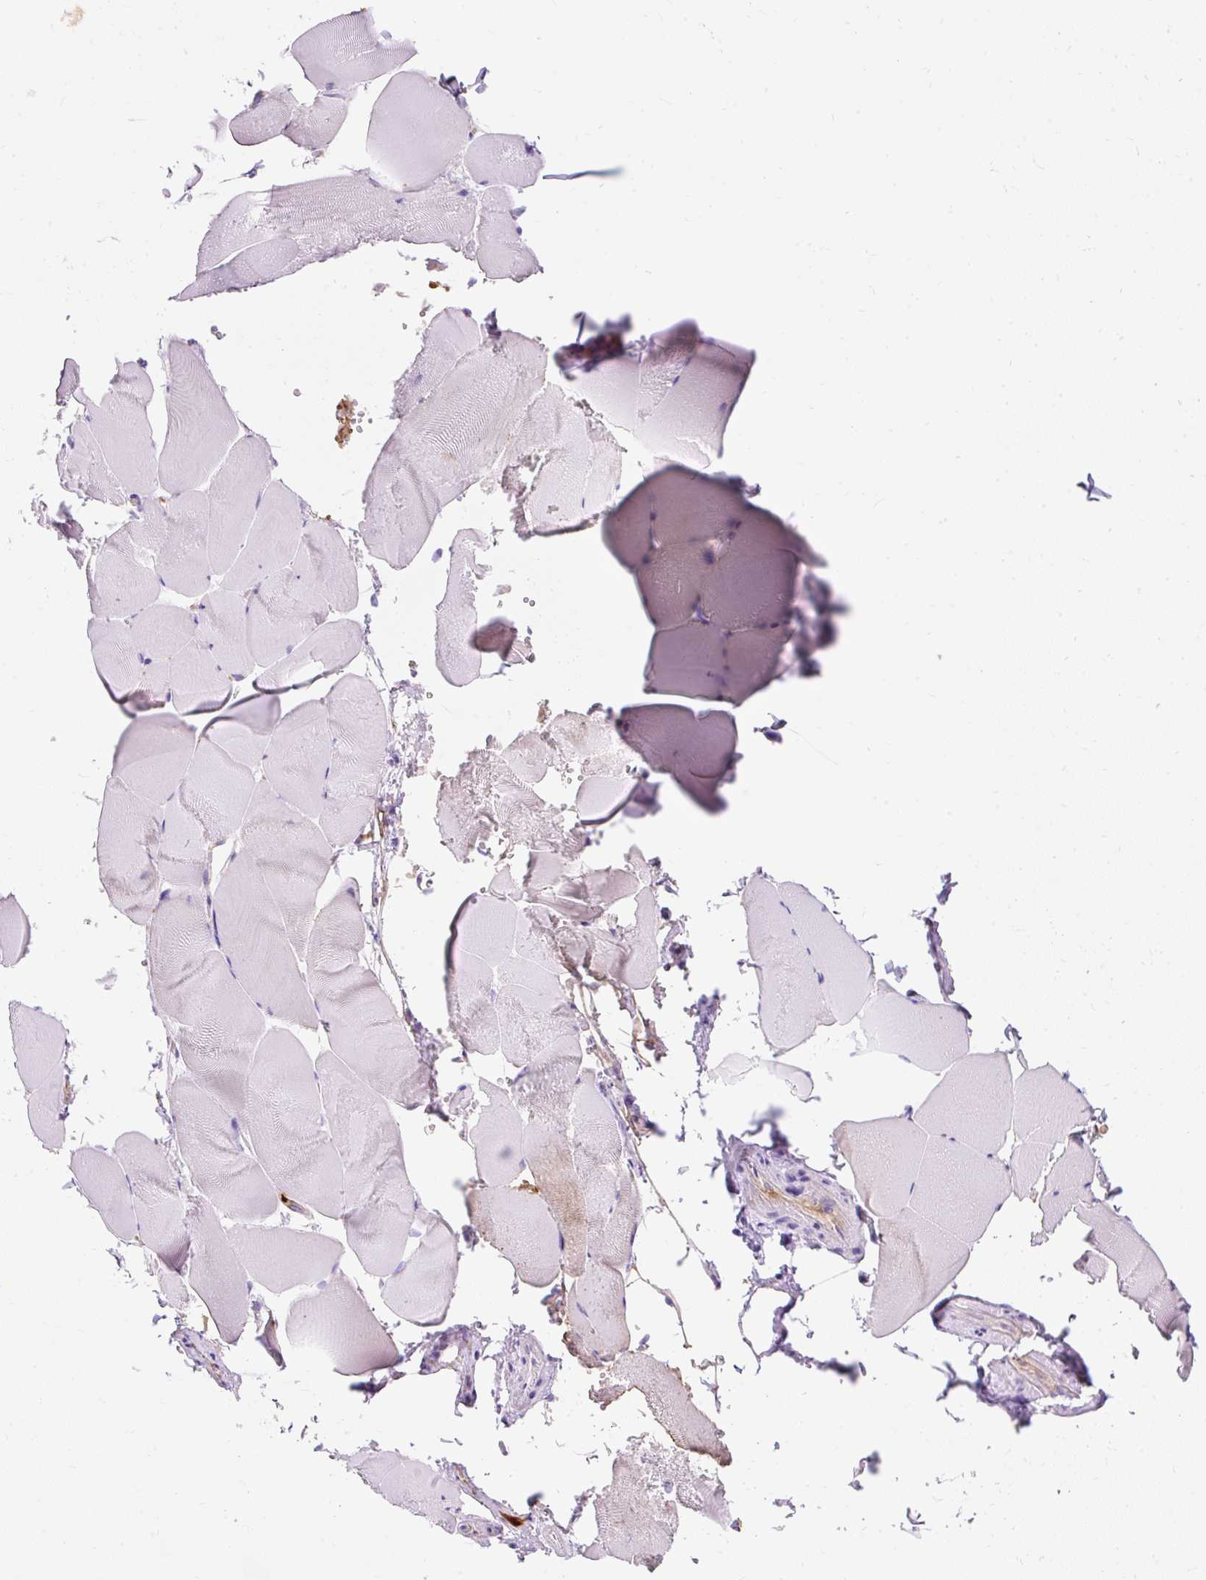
{"staining": {"intensity": "negative", "quantity": "none", "location": "none"}, "tissue": "skeletal muscle", "cell_type": "Myocytes", "image_type": "normal", "snomed": [{"axis": "morphology", "description": "Normal tissue, NOS"}, {"axis": "topography", "description": "Skeletal muscle"}], "caption": "IHC micrograph of unremarkable skeletal muscle stained for a protein (brown), which demonstrates no staining in myocytes.", "gene": "APOC2", "patient": {"sex": "female", "age": 64}}